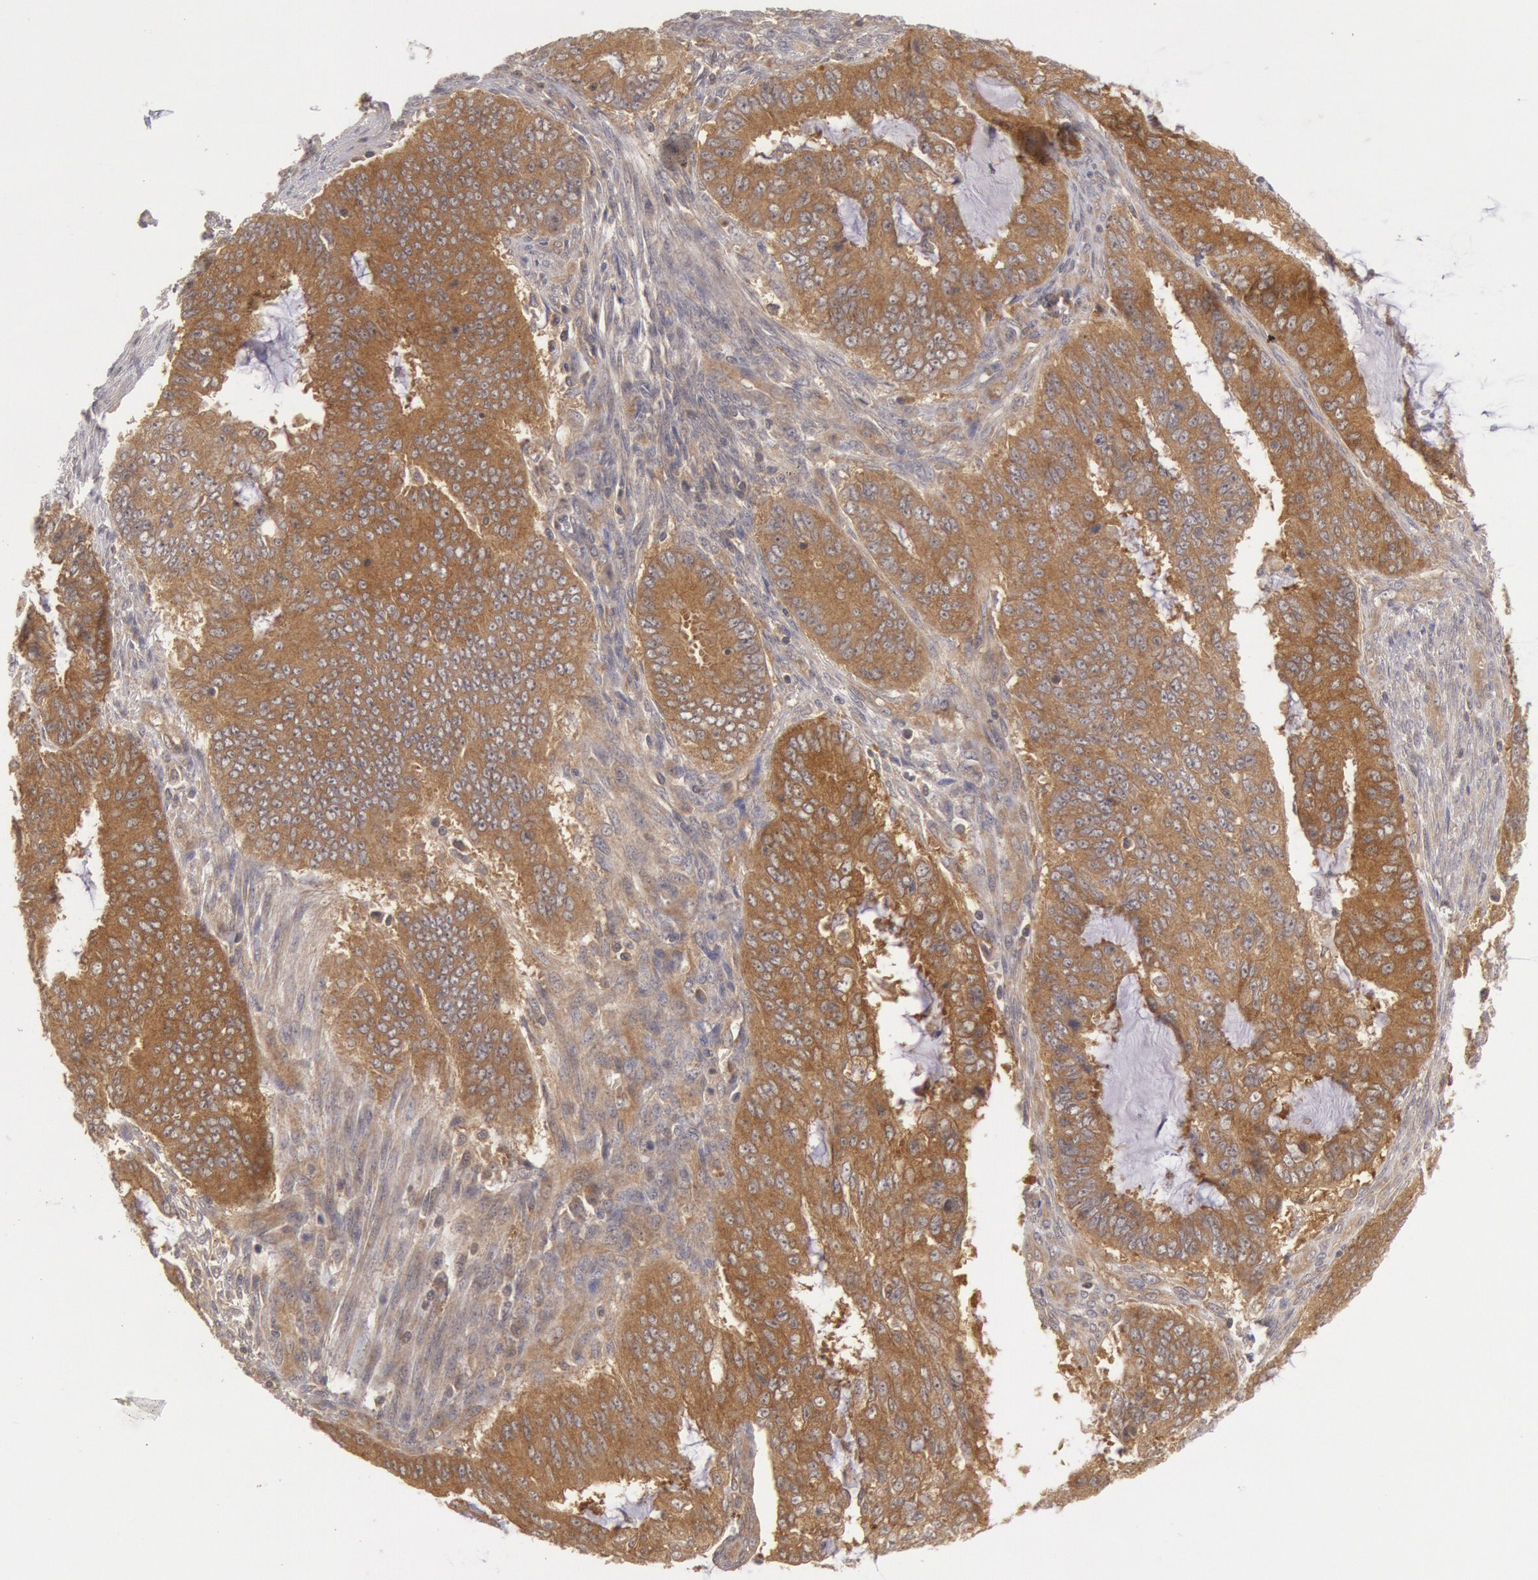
{"staining": {"intensity": "moderate", "quantity": ">75%", "location": "cytoplasmic/membranous"}, "tissue": "endometrial cancer", "cell_type": "Tumor cells", "image_type": "cancer", "snomed": [{"axis": "morphology", "description": "Adenocarcinoma, NOS"}, {"axis": "topography", "description": "Endometrium"}], "caption": "Endometrial cancer tissue displays moderate cytoplasmic/membranous expression in approximately >75% of tumor cells", "gene": "BRAF", "patient": {"sex": "female", "age": 75}}